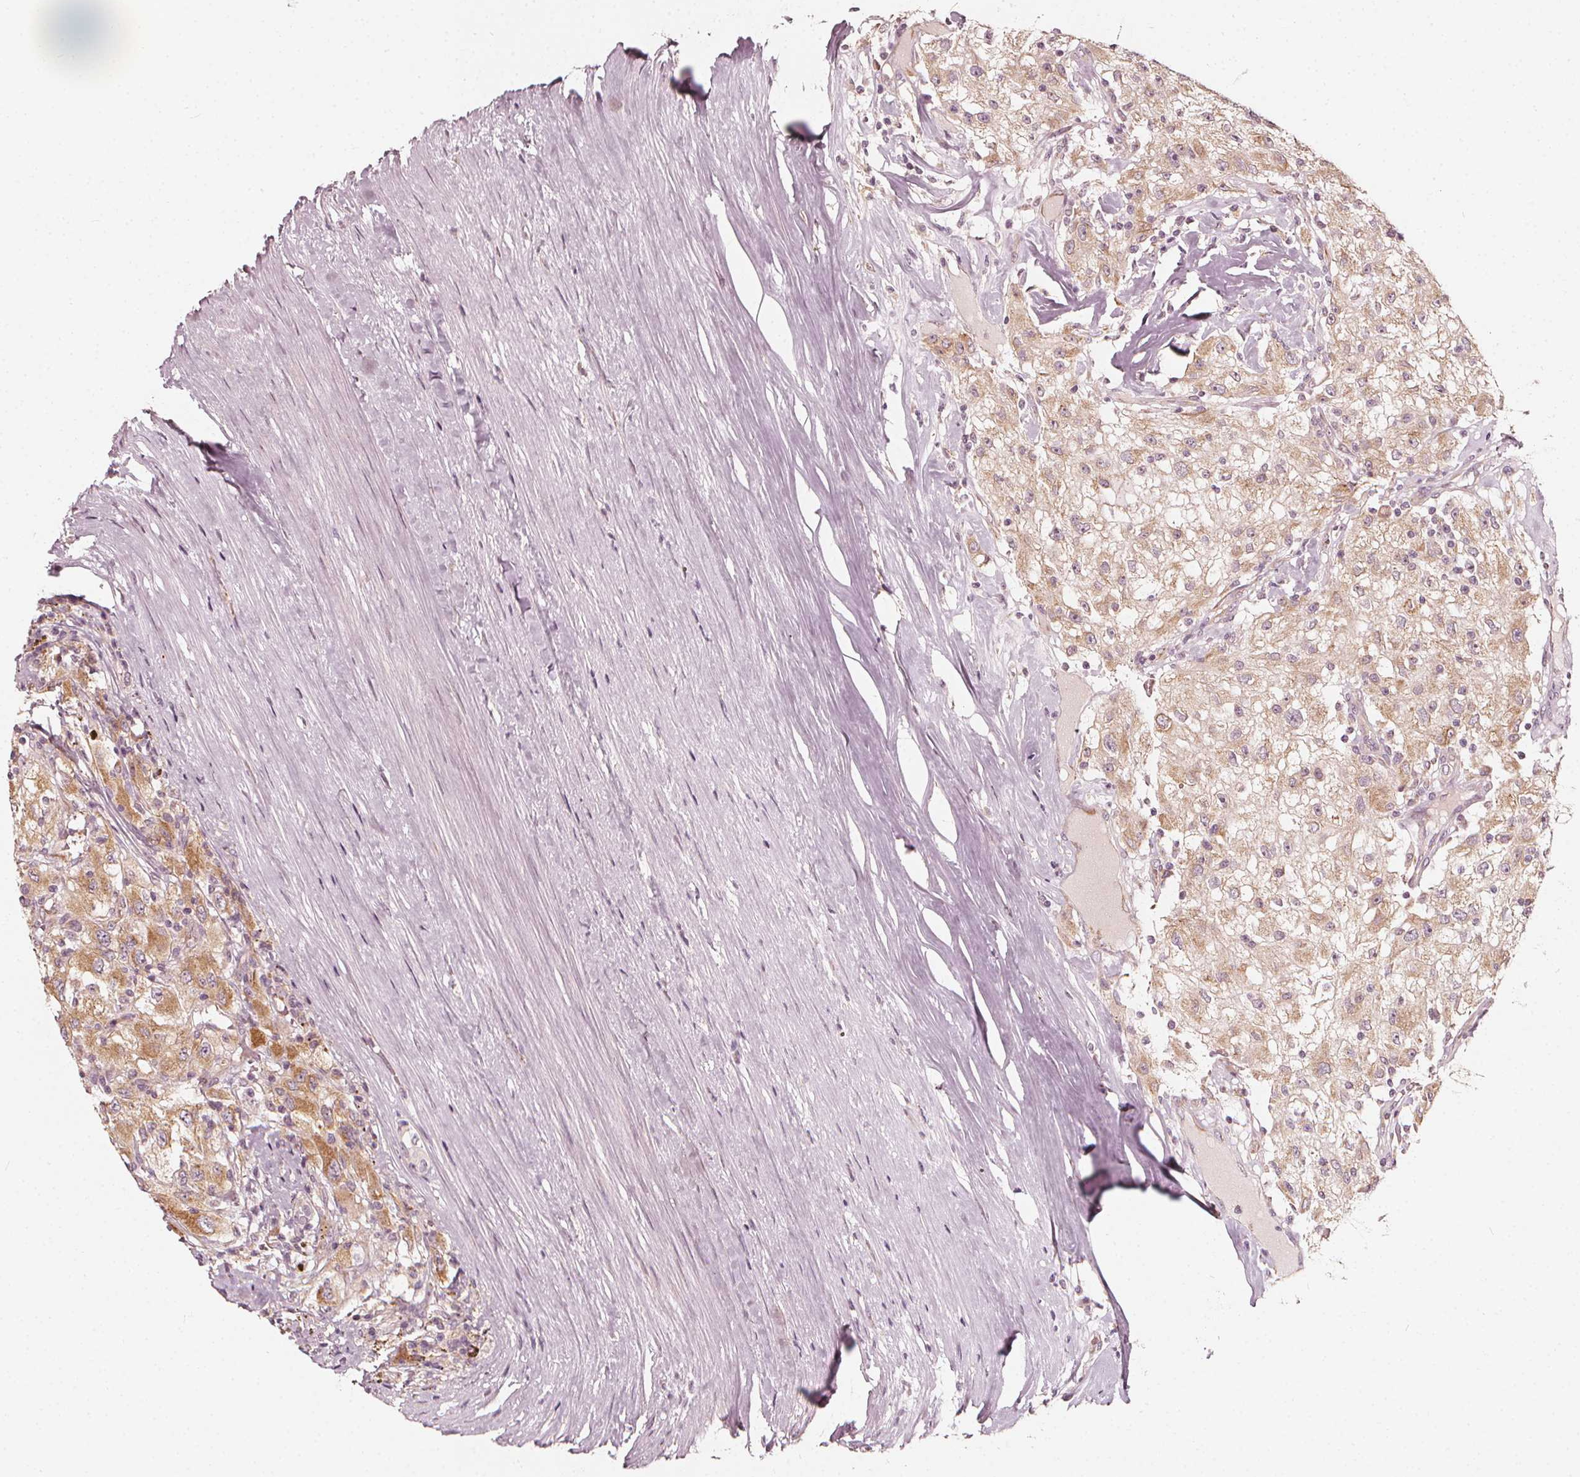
{"staining": {"intensity": "moderate", "quantity": ">75%", "location": "cytoplasmic/membranous"}, "tissue": "renal cancer", "cell_type": "Tumor cells", "image_type": "cancer", "snomed": [{"axis": "morphology", "description": "Adenocarcinoma, NOS"}, {"axis": "topography", "description": "Kidney"}], "caption": "Approximately >75% of tumor cells in human adenocarcinoma (renal) exhibit moderate cytoplasmic/membranous protein staining as visualized by brown immunohistochemical staining.", "gene": "NPC1L1", "patient": {"sex": "female", "age": 67}}